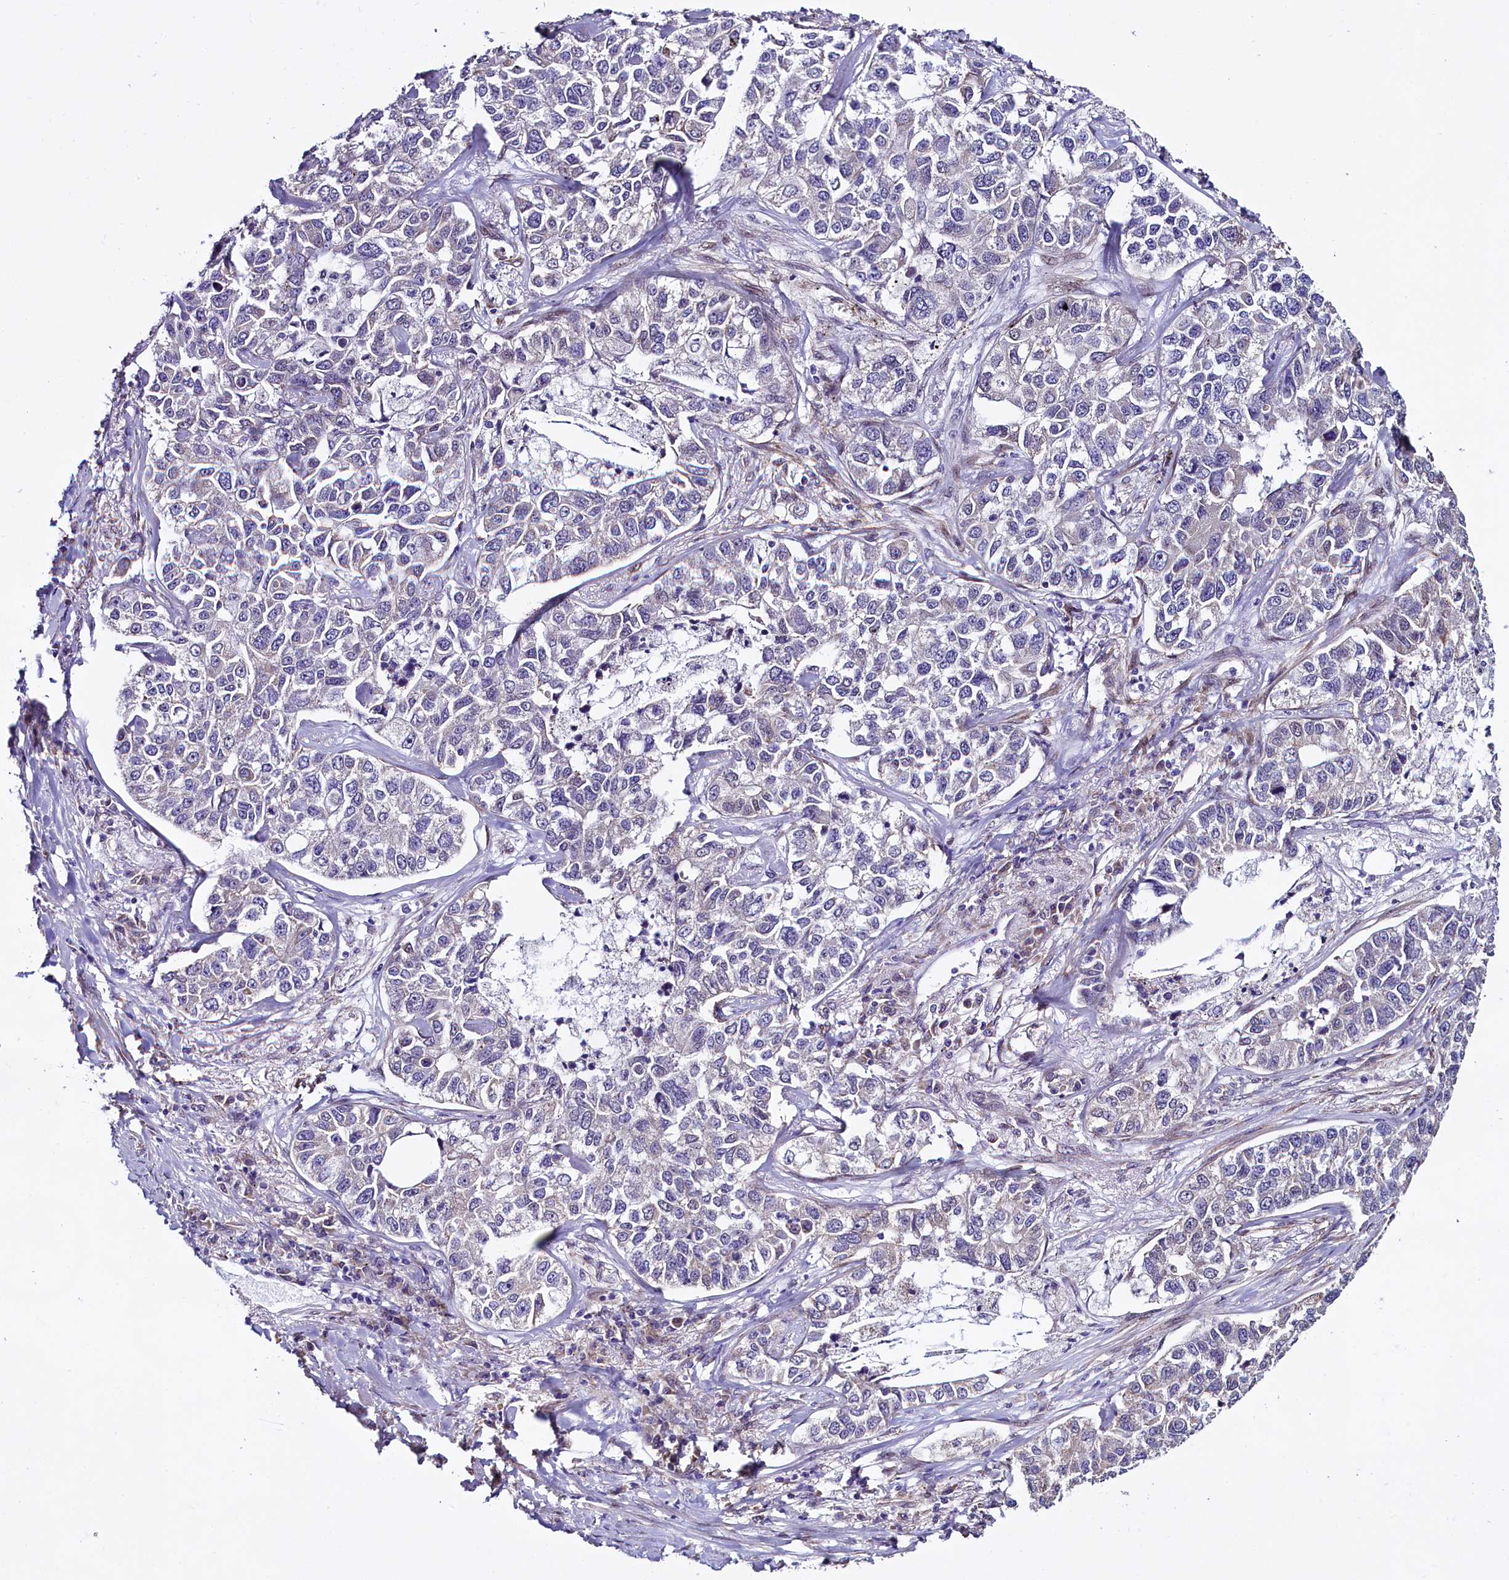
{"staining": {"intensity": "negative", "quantity": "none", "location": "none"}, "tissue": "lung cancer", "cell_type": "Tumor cells", "image_type": "cancer", "snomed": [{"axis": "morphology", "description": "Adenocarcinoma, NOS"}, {"axis": "topography", "description": "Lung"}], "caption": "Histopathology image shows no protein expression in tumor cells of lung adenocarcinoma tissue.", "gene": "UACA", "patient": {"sex": "male", "age": 49}}